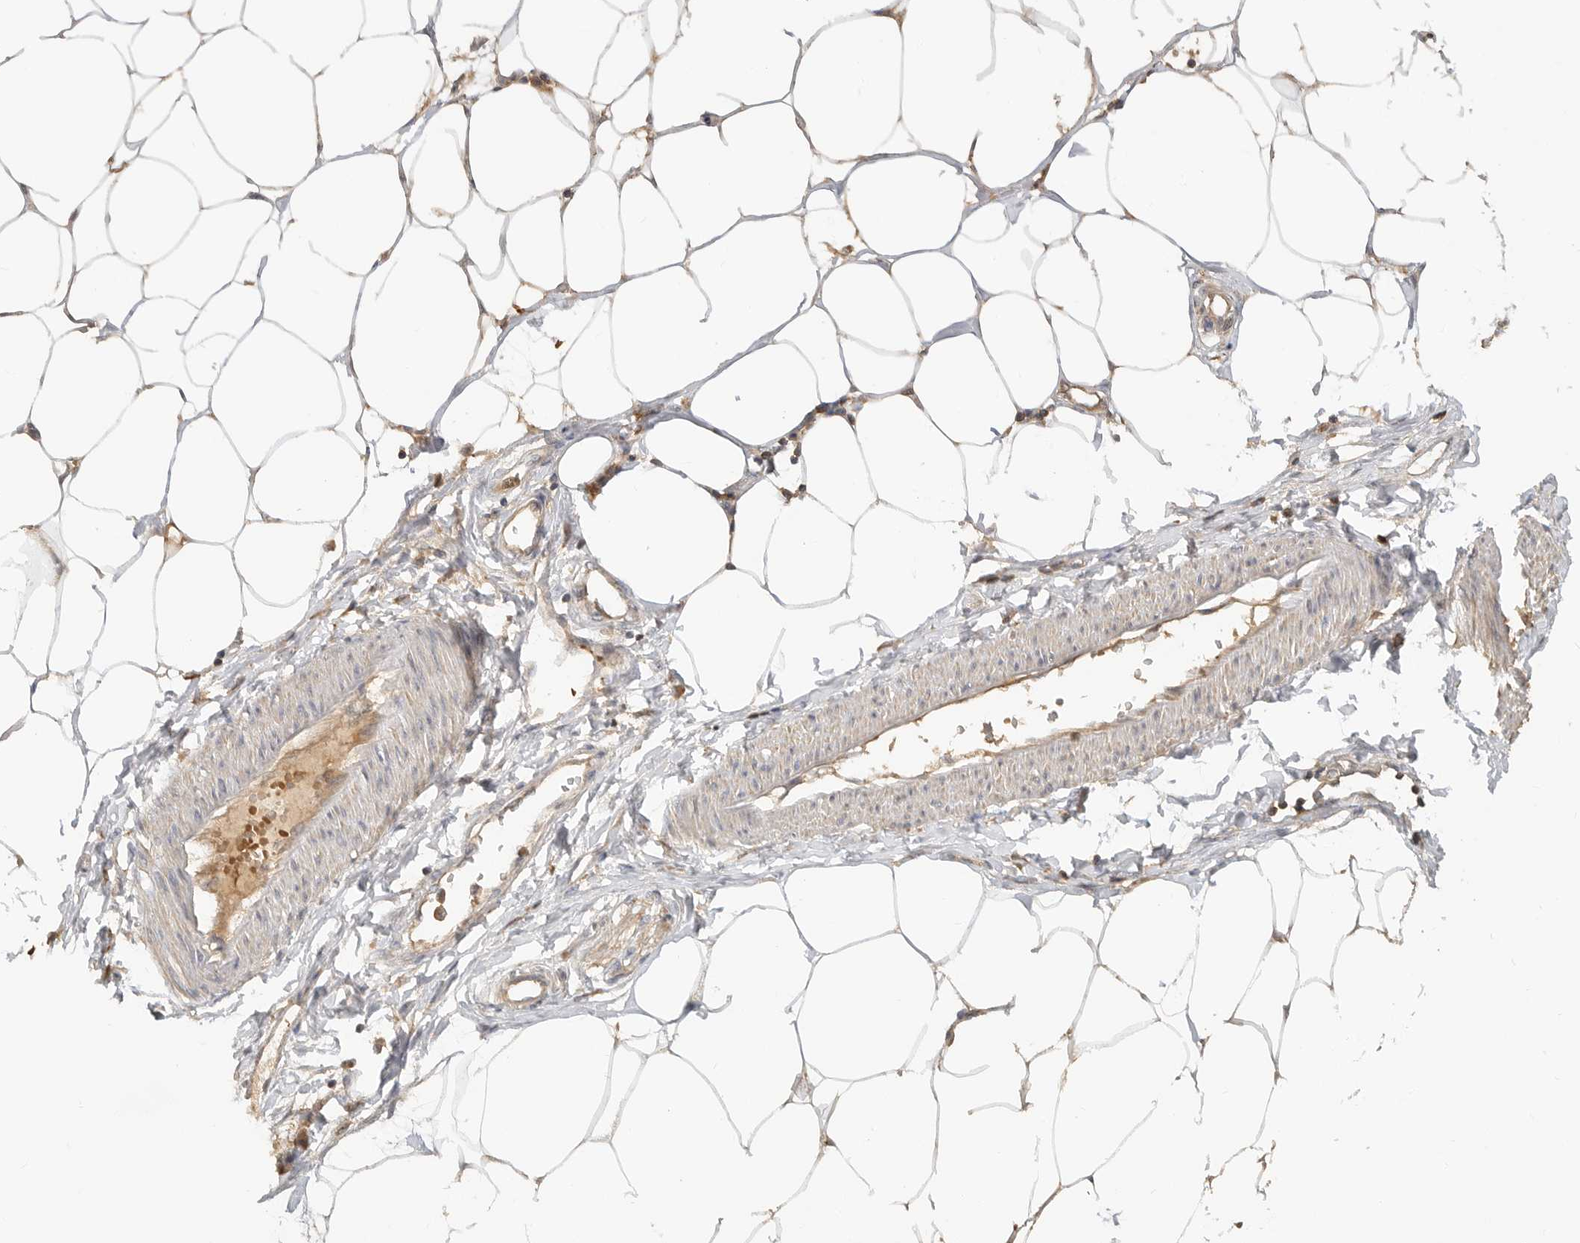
{"staining": {"intensity": "weak", "quantity": ">75%", "location": "cytoplasmic/membranous"}, "tissue": "adipose tissue", "cell_type": "Adipocytes", "image_type": "normal", "snomed": [{"axis": "morphology", "description": "Normal tissue, NOS"}, {"axis": "morphology", "description": "Adenocarcinoma, NOS"}, {"axis": "topography", "description": "Colon"}, {"axis": "topography", "description": "Peripheral nerve tissue"}], "caption": "Immunohistochemical staining of normal adipose tissue demonstrates >75% levels of weak cytoplasmic/membranous protein staining in approximately >75% of adipocytes. (DAB = brown stain, brightfield microscopy at high magnification).", "gene": "CLDN12", "patient": {"sex": "male", "age": 14}}